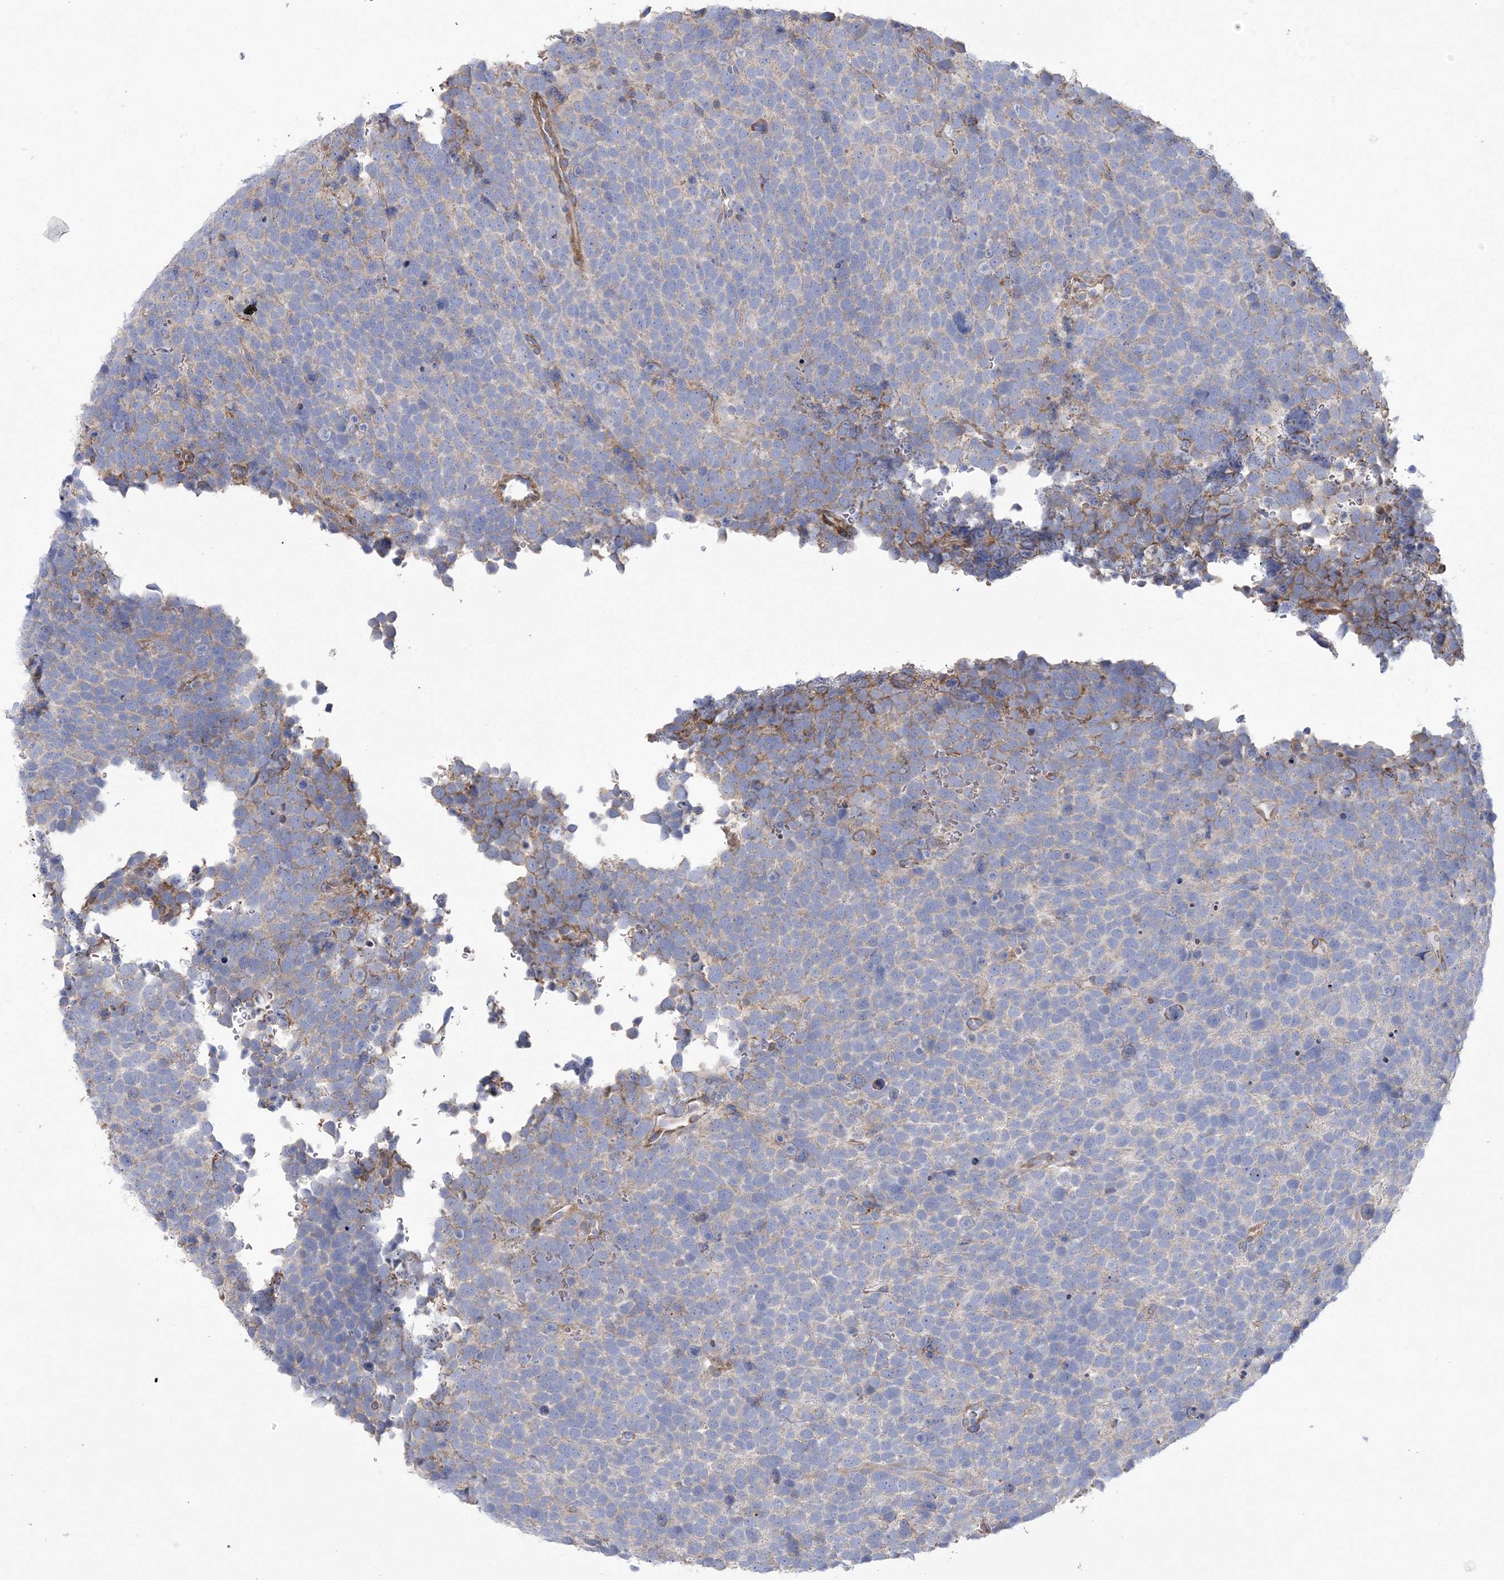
{"staining": {"intensity": "weak", "quantity": "<25%", "location": "cytoplasmic/membranous"}, "tissue": "urothelial cancer", "cell_type": "Tumor cells", "image_type": "cancer", "snomed": [{"axis": "morphology", "description": "Urothelial carcinoma, High grade"}, {"axis": "topography", "description": "Urinary bladder"}], "caption": "This is an IHC micrograph of human urothelial carcinoma (high-grade). There is no expression in tumor cells.", "gene": "ARSJ", "patient": {"sex": "female", "age": 82}}